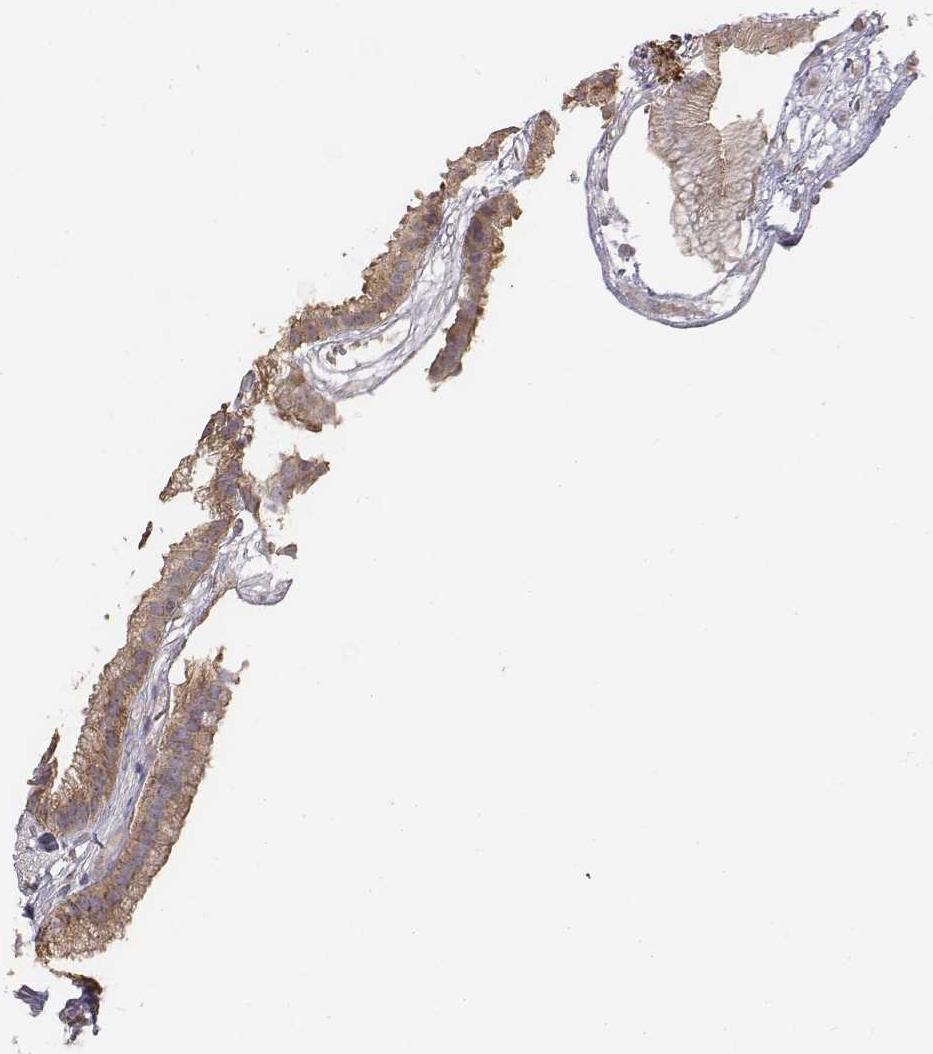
{"staining": {"intensity": "moderate", "quantity": ">75%", "location": "cytoplasmic/membranous"}, "tissue": "gallbladder", "cell_type": "Glandular cells", "image_type": "normal", "snomed": [{"axis": "morphology", "description": "Normal tissue, NOS"}, {"axis": "topography", "description": "Gallbladder"}], "caption": "The immunohistochemical stain highlights moderate cytoplasmic/membranous positivity in glandular cells of unremarkable gallbladder.", "gene": "AP1B1", "patient": {"sex": "female", "age": 45}}